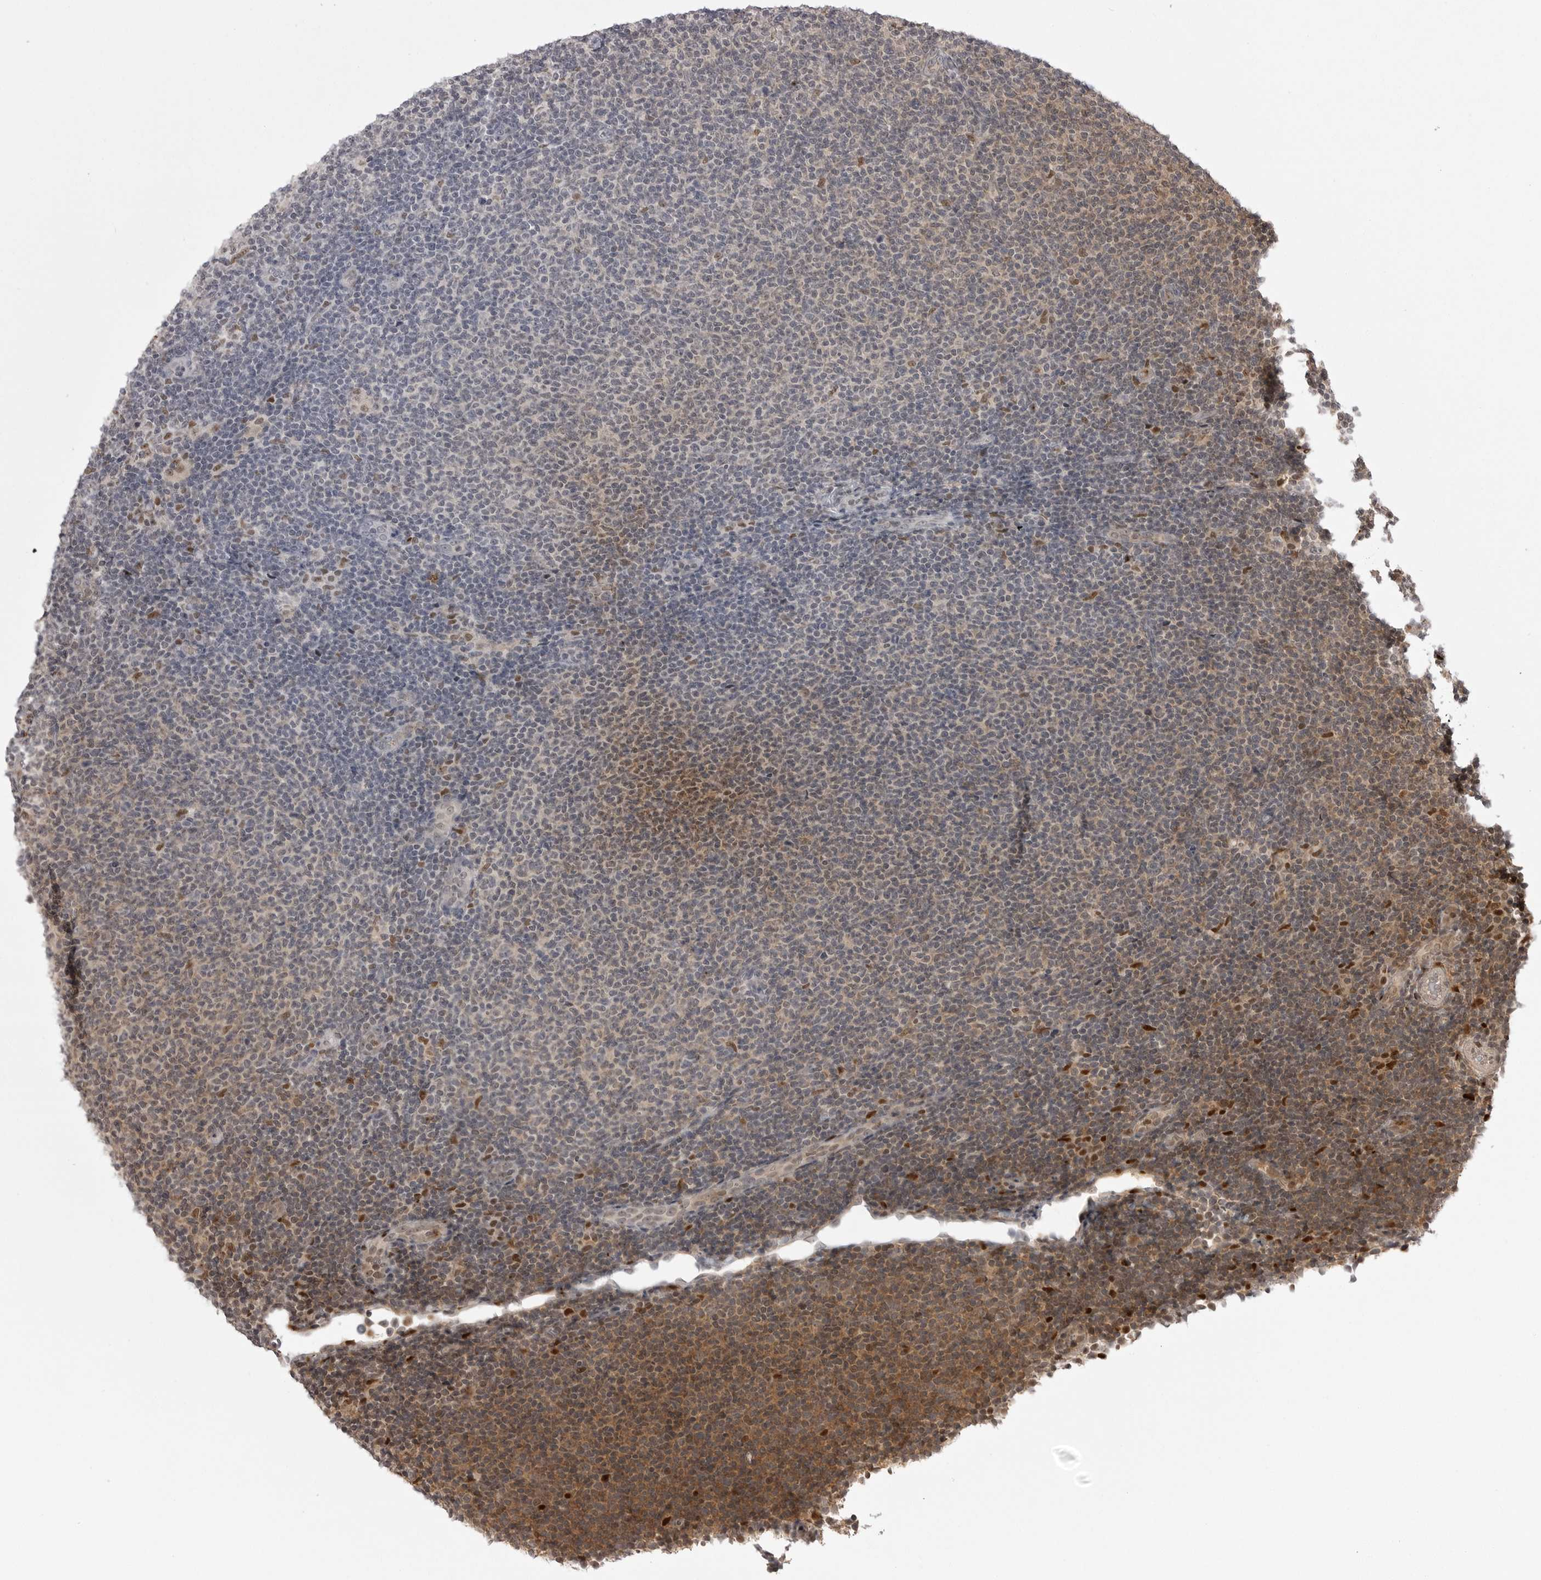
{"staining": {"intensity": "weak", "quantity": "<25%", "location": "cytoplasmic/membranous,nuclear"}, "tissue": "lymphoma", "cell_type": "Tumor cells", "image_type": "cancer", "snomed": [{"axis": "morphology", "description": "Malignant lymphoma, non-Hodgkin's type, Low grade"}, {"axis": "topography", "description": "Lymph node"}], "caption": "IHC photomicrograph of human malignant lymphoma, non-Hodgkin's type (low-grade) stained for a protein (brown), which reveals no staining in tumor cells. (Brightfield microscopy of DAB IHC at high magnification).", "gene": "PTK2B", "patient": {"sex": "male", "age": 66}}